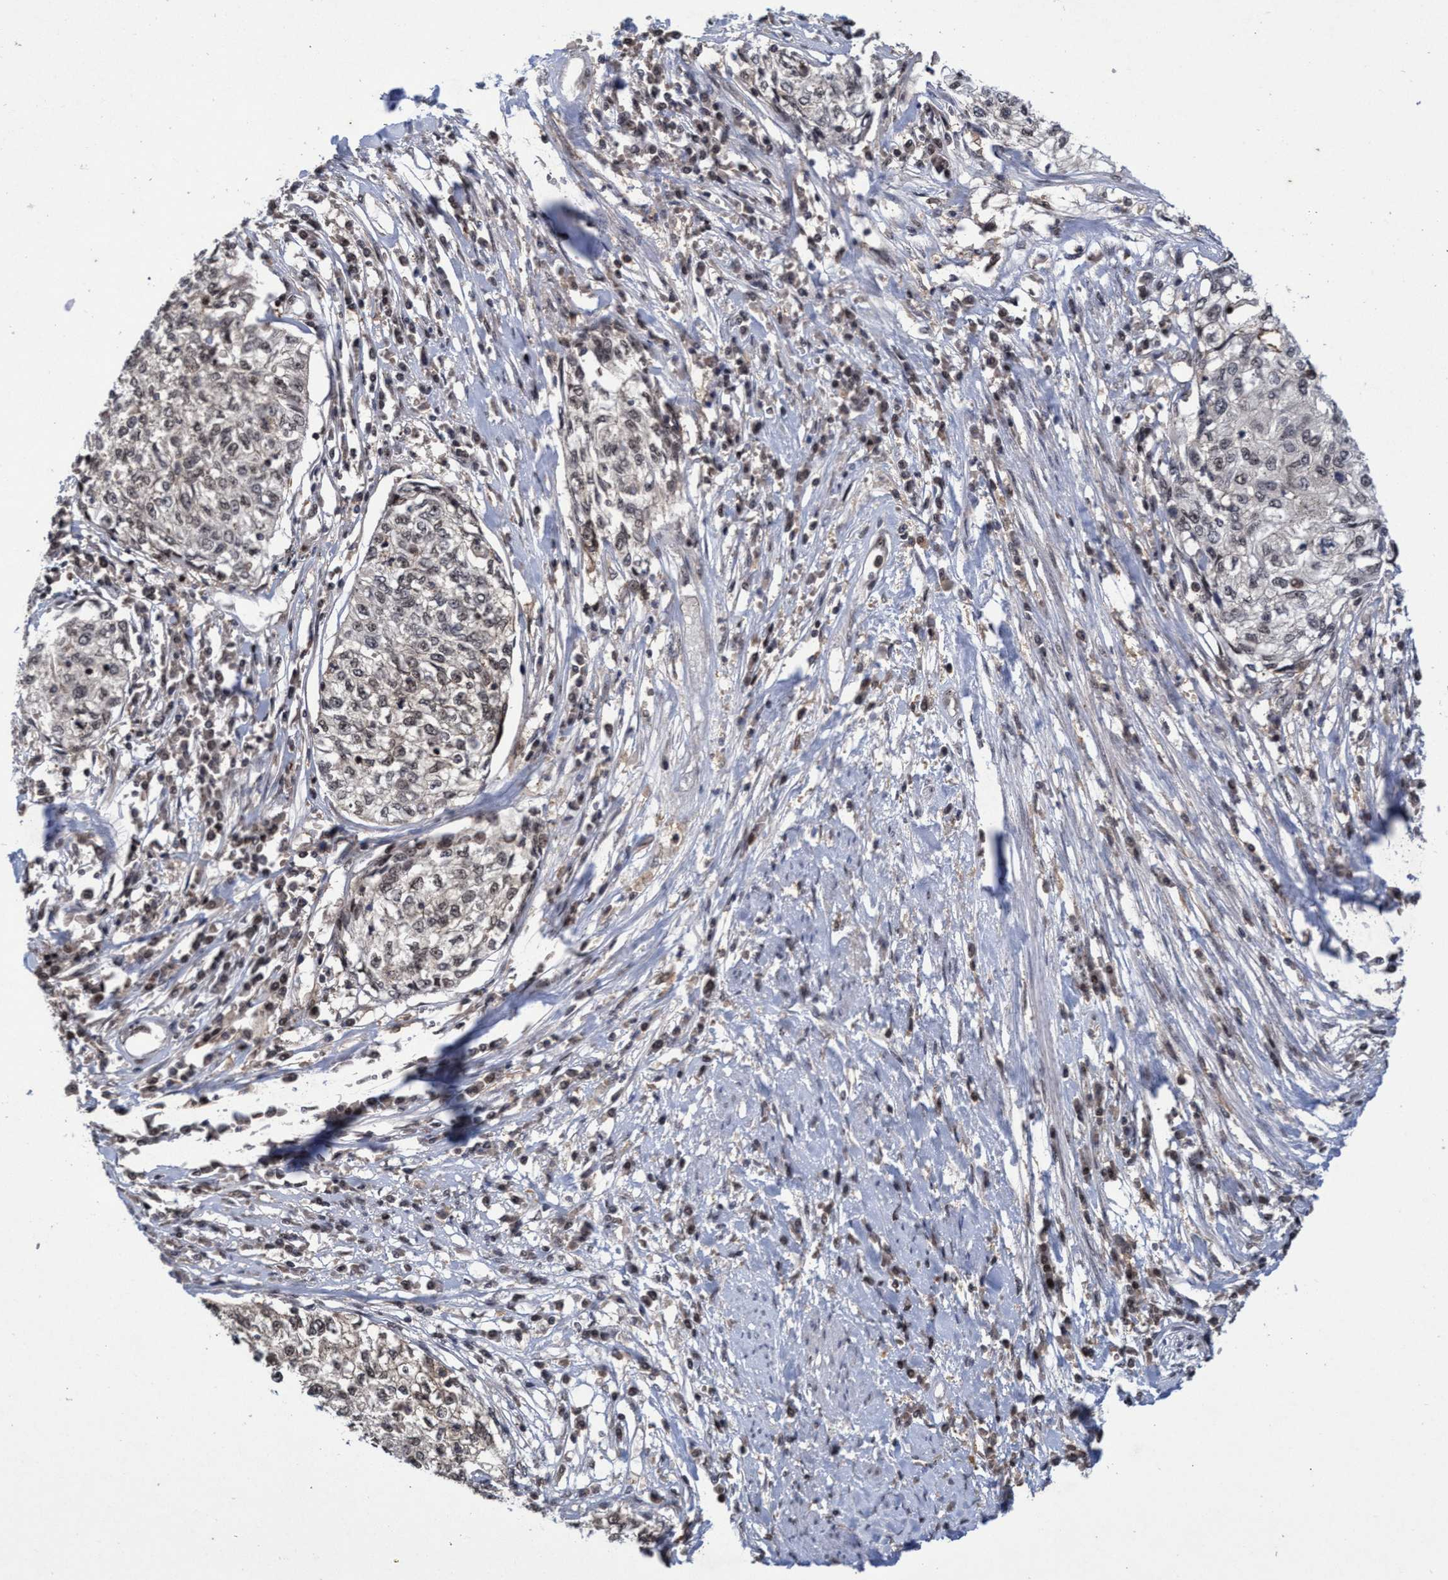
{"staining": {"intensity": "weak", "quantity": "25%-75%", "location": "nuclear"}, "tissue": "cervical cancer", "cell_type": "Tumor cells", "image_type": "cancer", "snomed": [{"axis": "morphology", "description": "Squamous cell carcinoma, NOS"}, {"axis": "topography", "description": "Cervix"}], "caption": "Weak nuclear protein staining is identified in approximately 25%-75% of tumor cells in cervical cancer (squamous cell carcinoma). Nuclei are stained in blue.", "gene": "GTF2F1", "patient": {"sex": "female", "age": 57}}